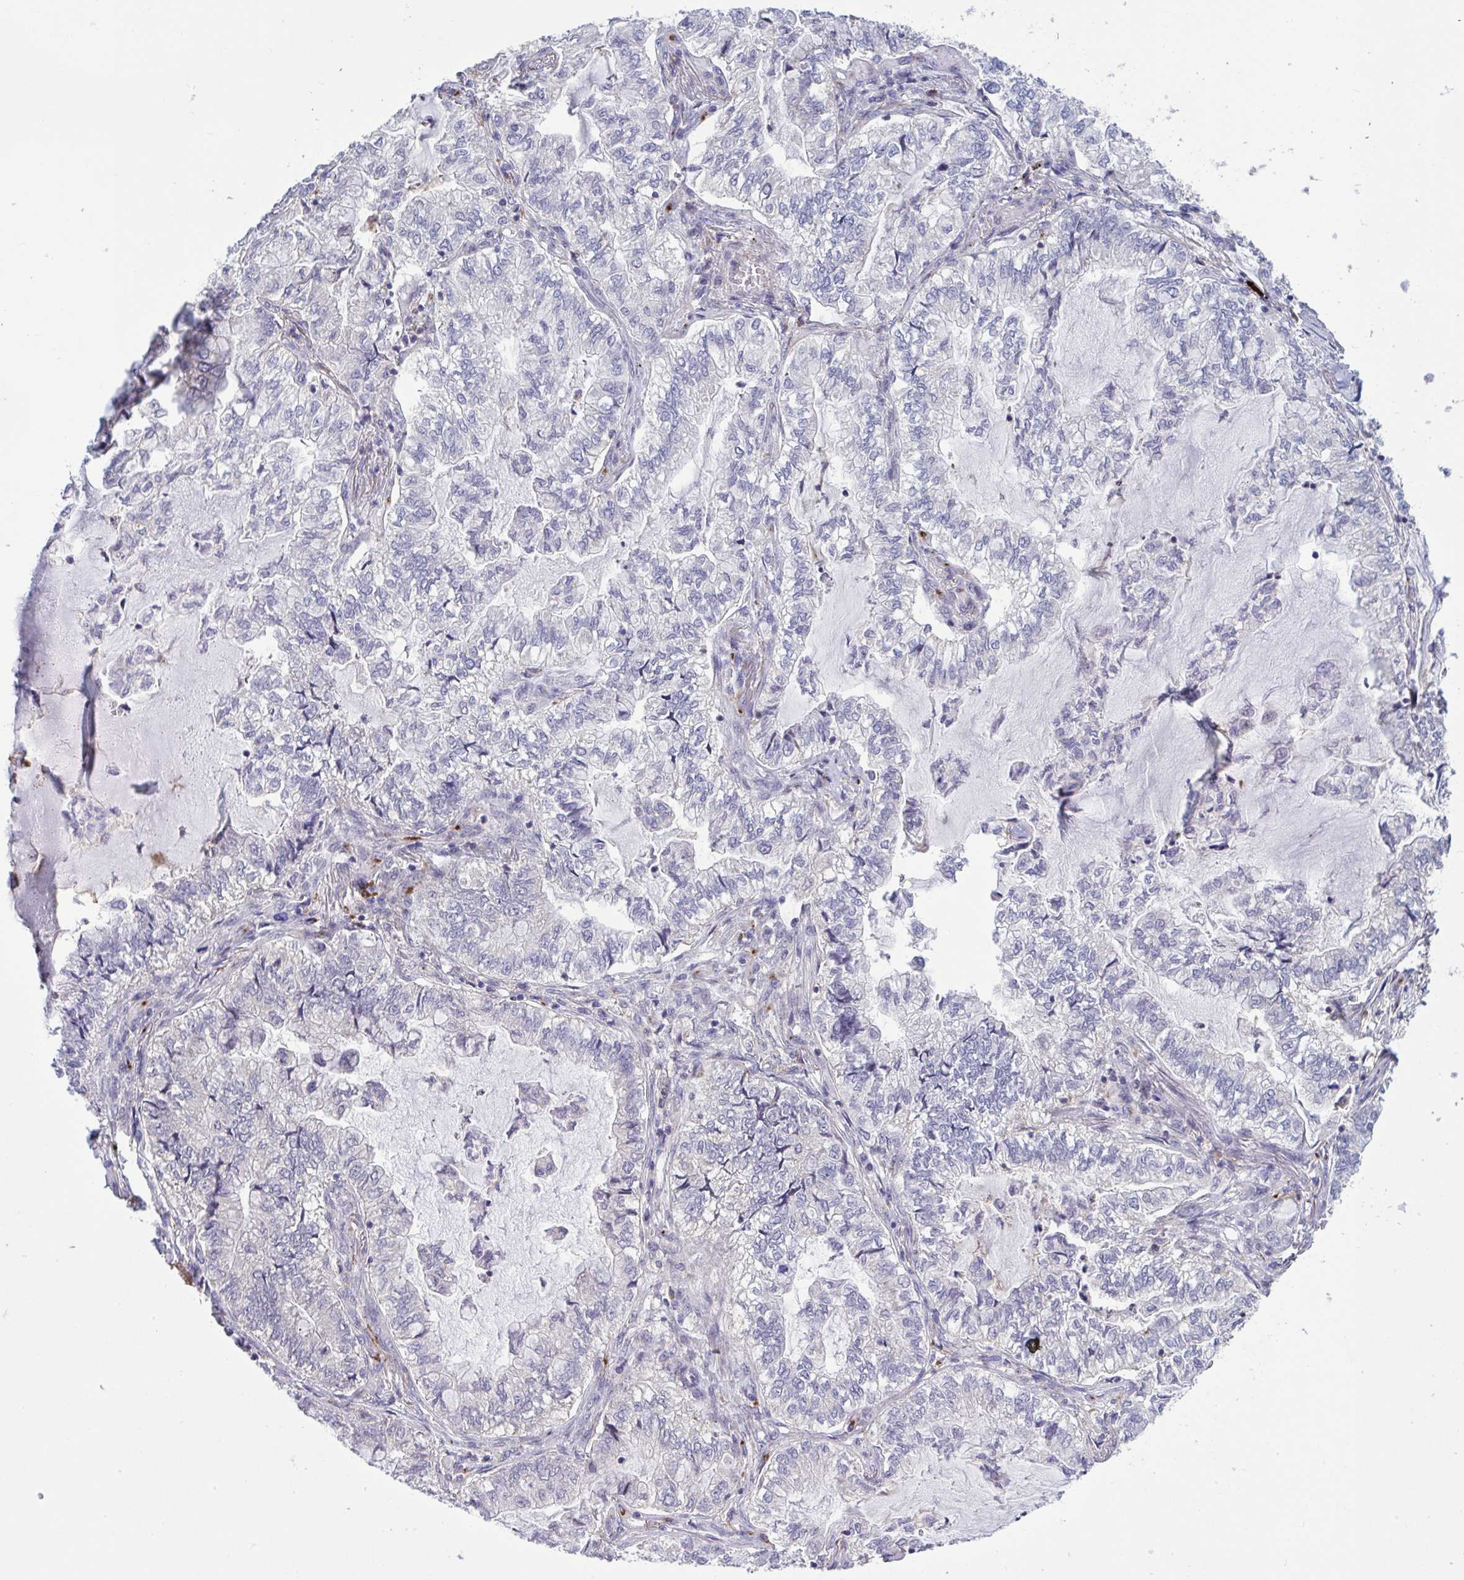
{"staining": {"intensity": "negative", "quantity": "none", "location": "none"}, "tissue": "lung cancer", "cell_type": "Tumor cells", "image_type": "cancer", "snomed": [{"axis": "morphology", "description": "Adenocarcinoma, NOS"}, {"axis": "topography", "description": "Lymph node"}, {"axis": "topography", "description": "Lung"}], "caption": "Immunohistochemistry of lung cancer (adenocarcinoma) reveals no expression in tumor cells.", "gene": "CD101", "patient": {"sex": "male", "age": 66}}